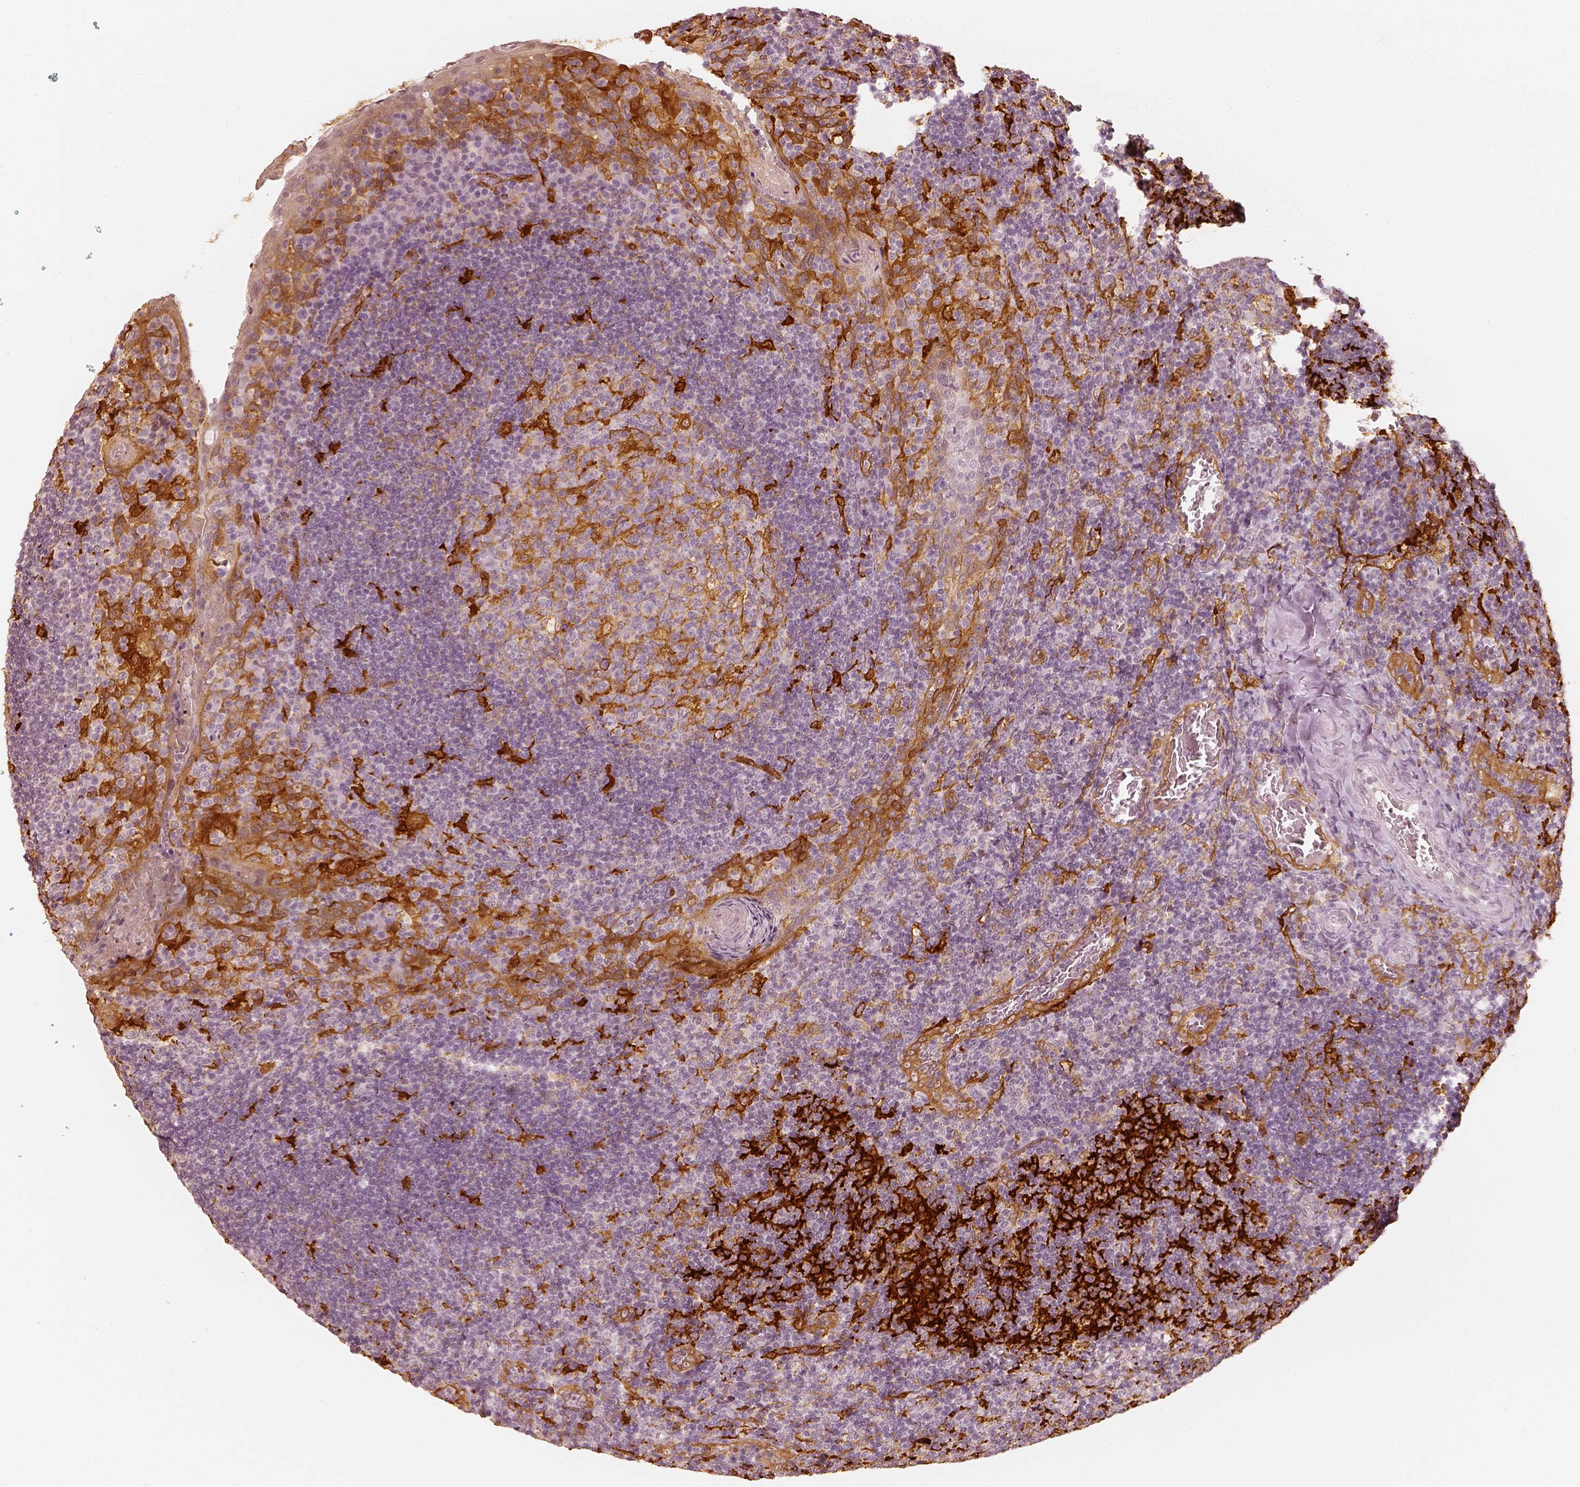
{"staining": {"intensity": "moderate", "quantity": "<25%", "location": "cytoplasmic/membranous"}, "tissue": "tonsil", "cell_type": "Germinal center cells", "image_type": "normal", "snomed": [{"axis": "morphology", "description": "Normal tissue, NOS"}, {"axis": "topography", "description": "Tonsil"}], "caption": "Human tonsil stained for a protein (brown) exhibits moderate cytoplasmic/membranous positive staining in about <25% of germinal center cells.", "gene": "FSCN1", "patient": {"sex": "male", "age": 17}}